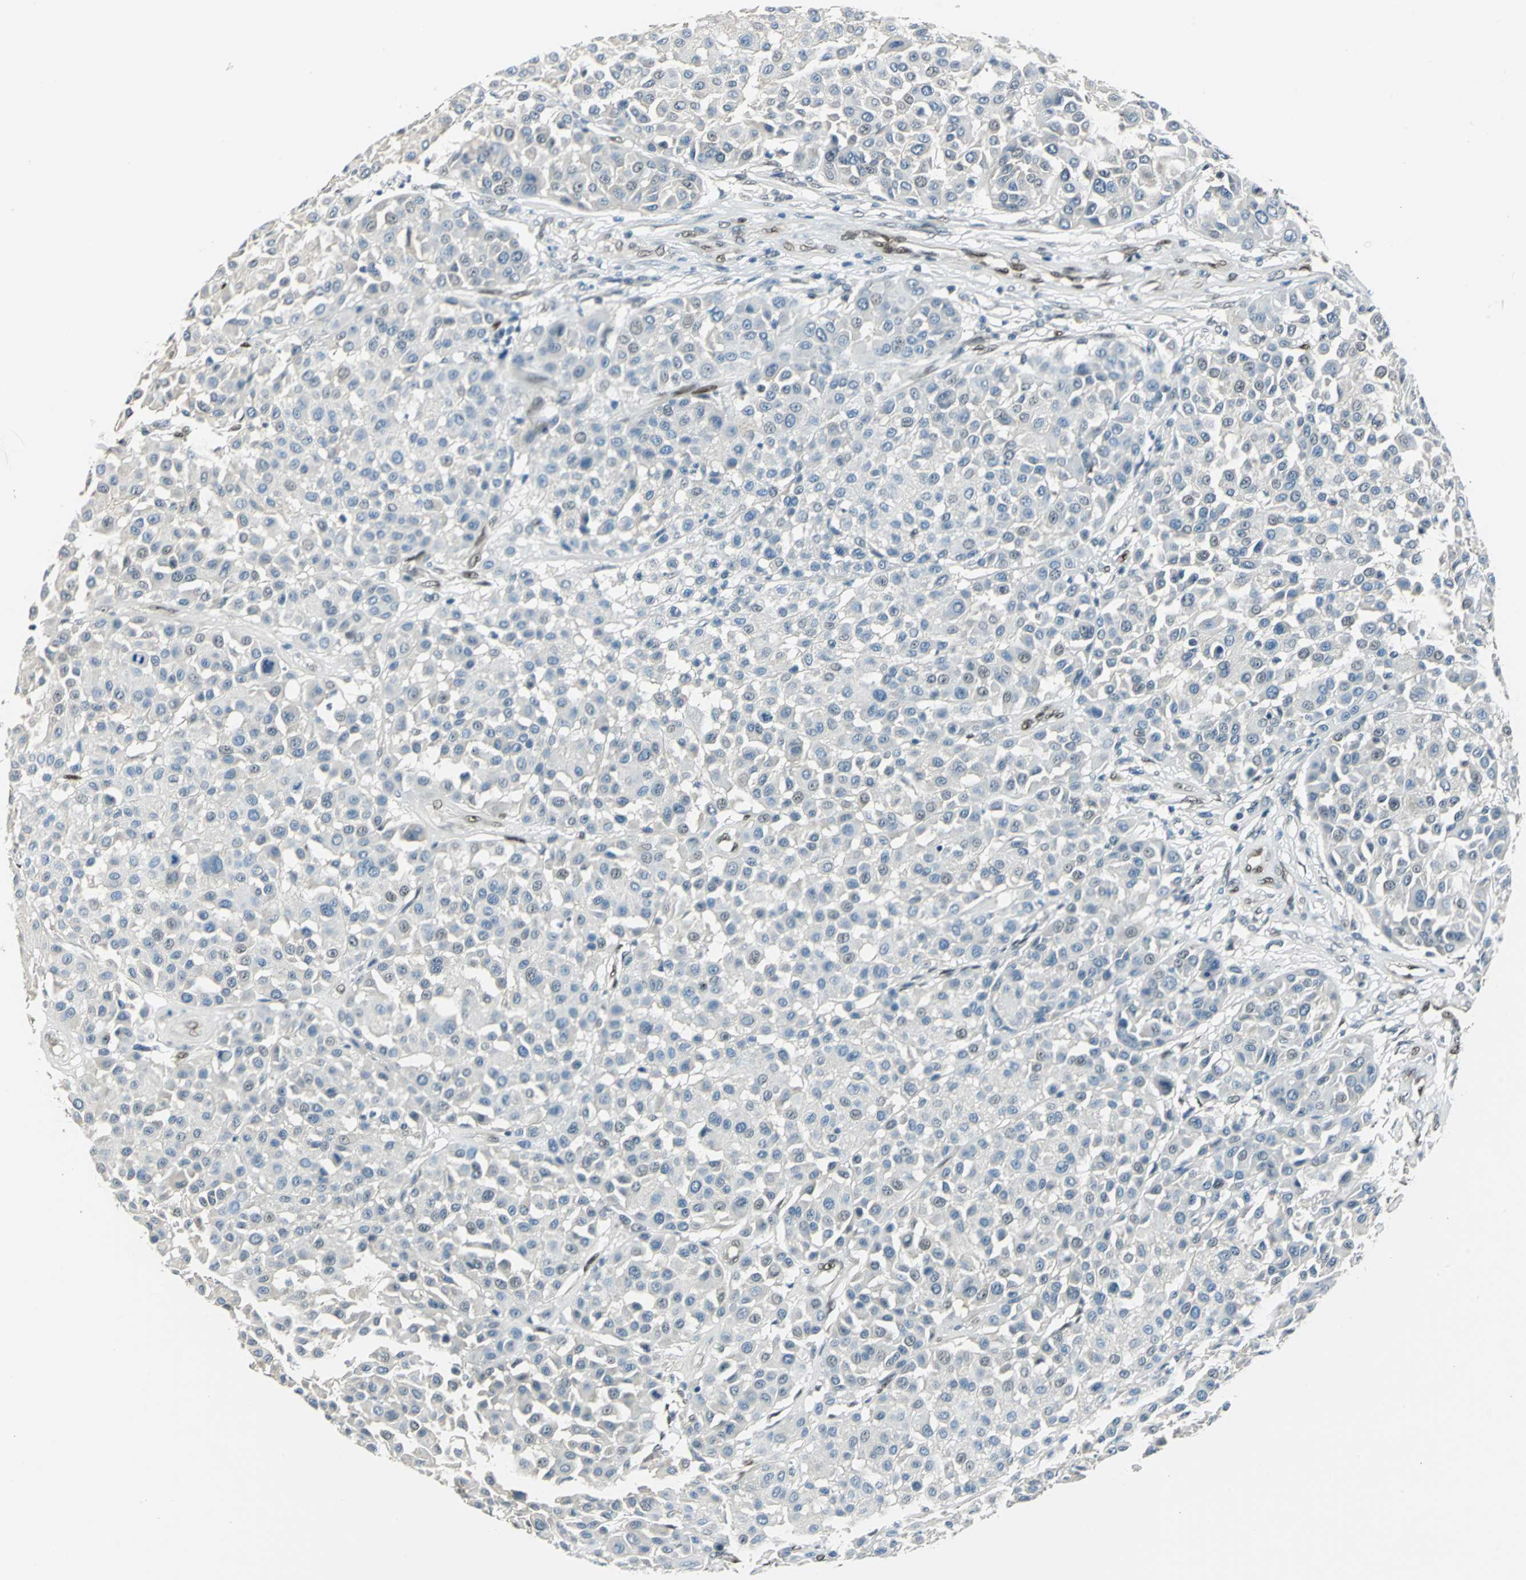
{"staining": {"intensity": "negative", "quantity": "none", "location": "none"}, "tissue": "melanoma", "cell_type": "Tumor cells", "image_type": "cancer", "snomed": [{"axis": "morphology", "description": "Malignant melanoma, Metastatic site"}, {"axis": "topography", "description": "Soft tissue"}], "caption": "Malignant melanoma (metastatic site) was stained to show a protein in brown. There is no significant positivity in tumor cells.", "gene": "NFIA", "patient": {"sex": "male", "age": 41}}